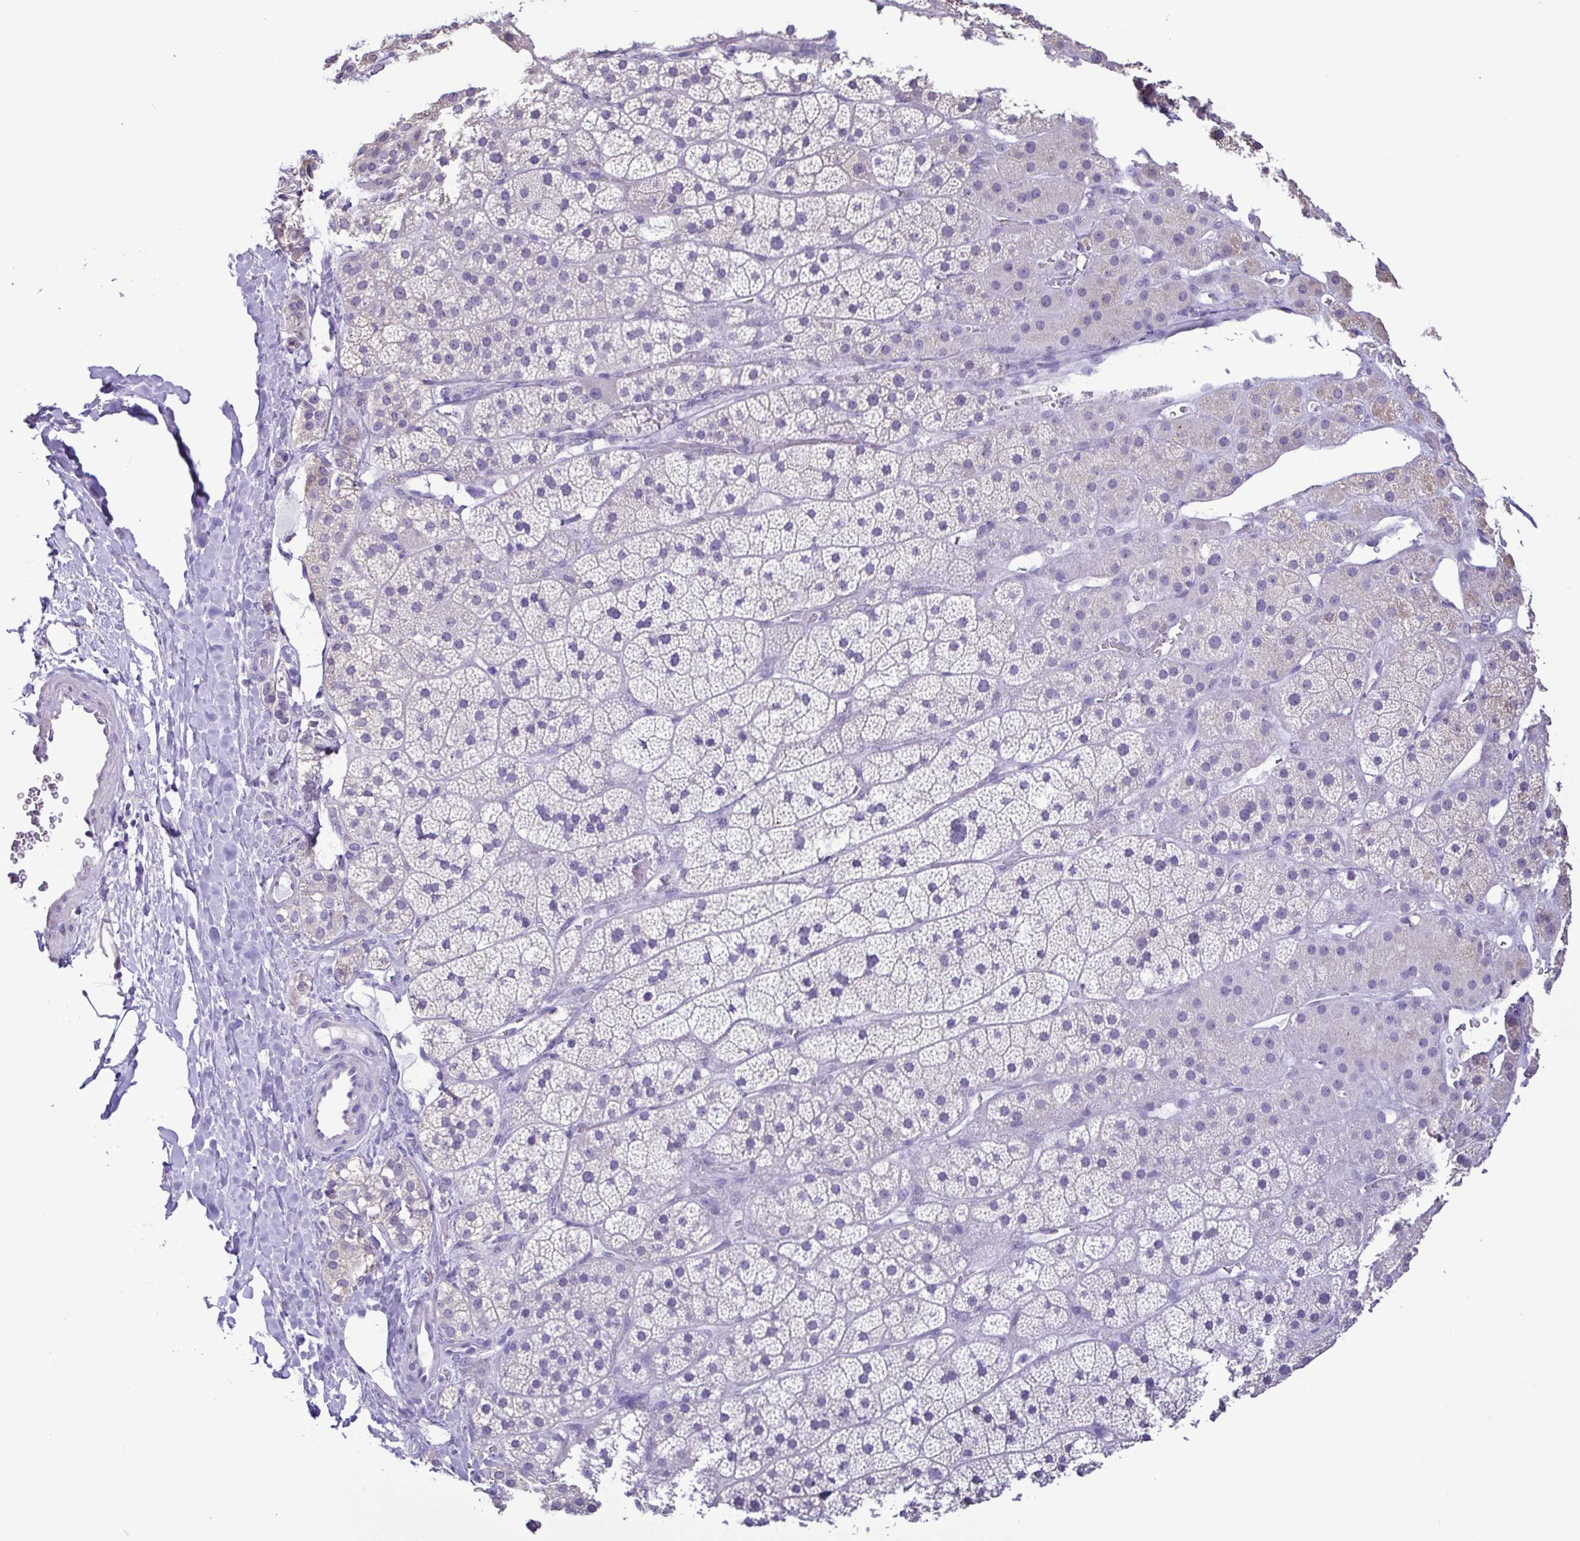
{"staining": {"intensity": "negative", "quantity": "none", "location": "none"}, "tissue": "adrenal gland", "cell_type": "Glandular cells", "image_type": "normal", "snomed": [{"axis": "morphology", "description": "Normal tissue, NOS"}, {"axis": "topography", "description": "Adrenal gland"}], "caption": "An immunohistochemistry micrograph of benign adrenal gland is shown. There is no staining in glandular cells of adrenal gland.", "gene": "CBY2", "patient": {"sex": "male", "age": 57}}